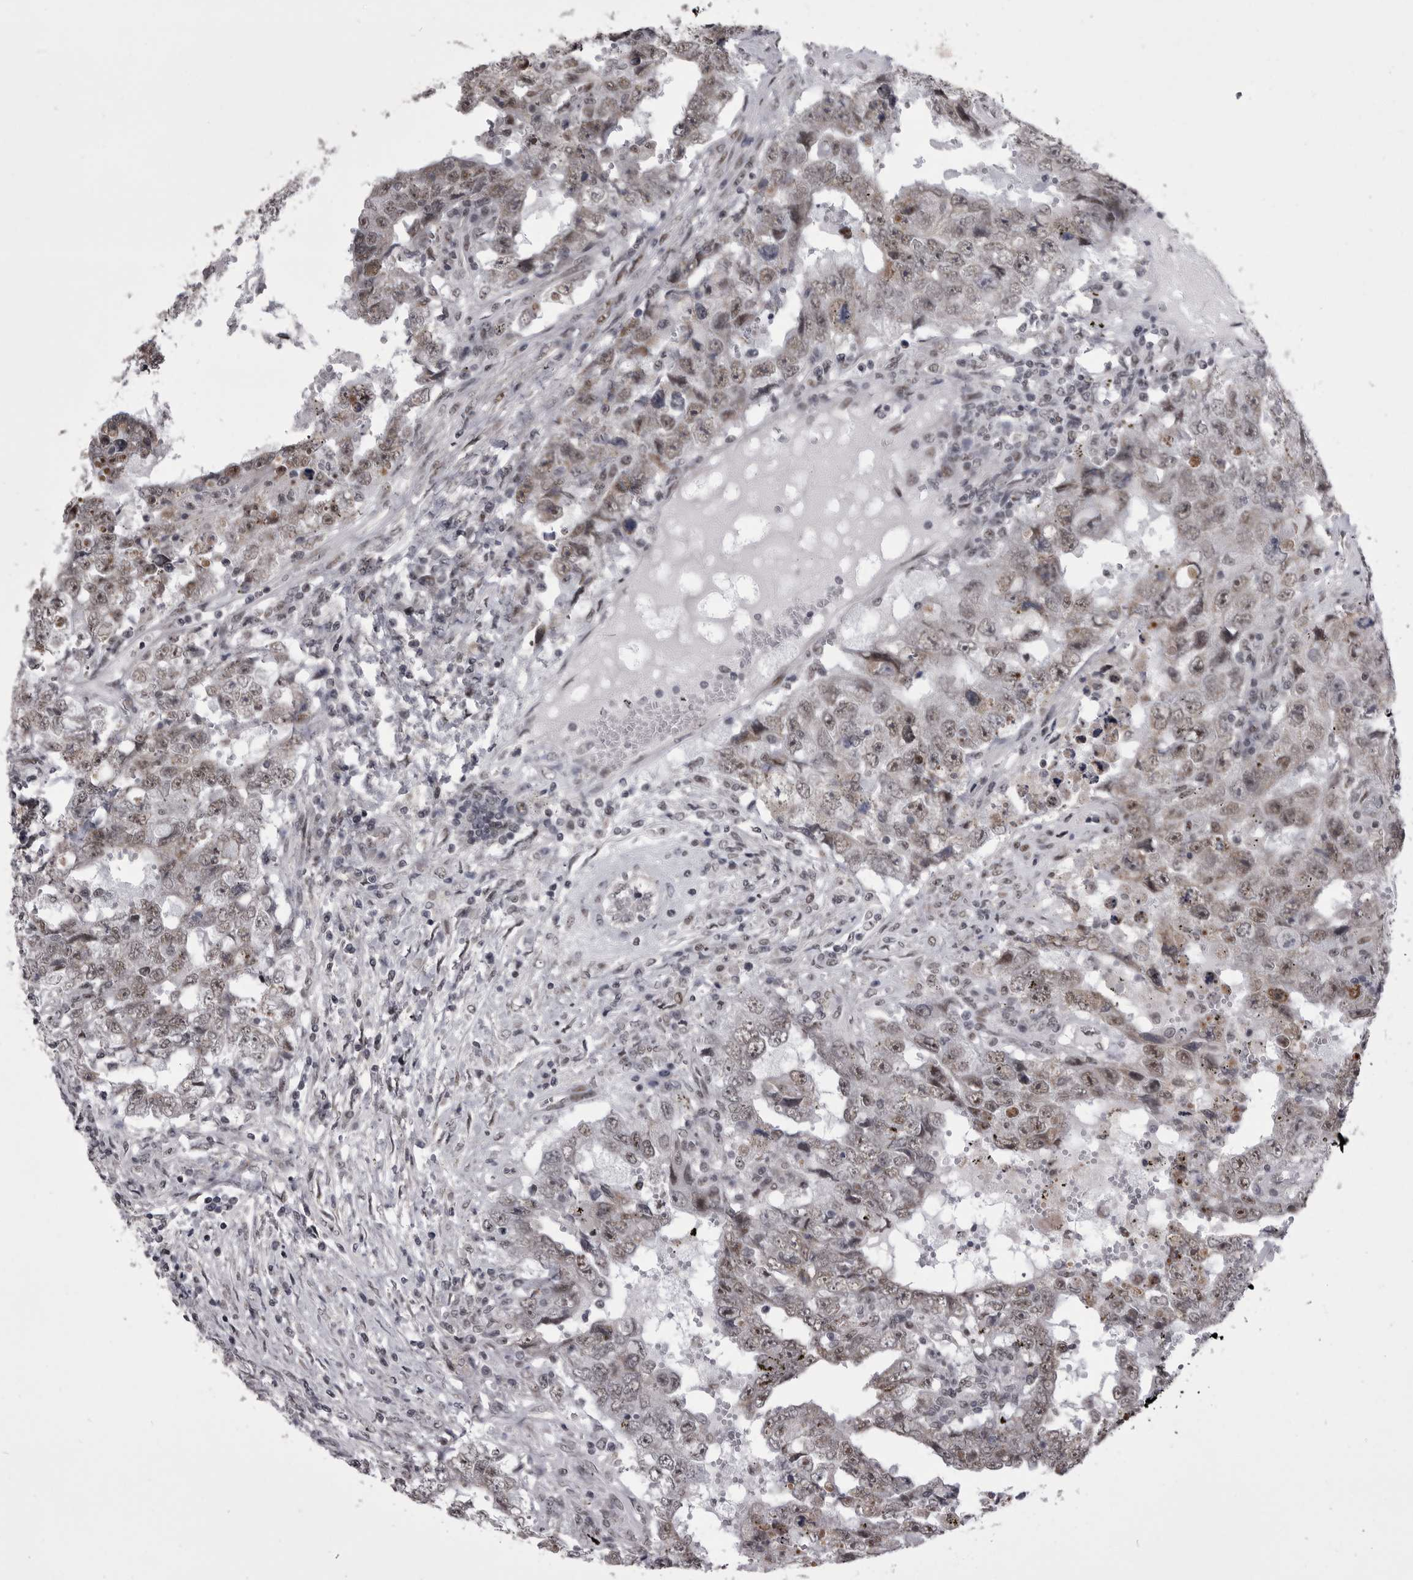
{"staining": {"intensity": "weak", "quantity": "25%-75%", "location": "nuclear"}, "tissue": "testis cancer", "cell_type": "Tumor cells", "image_type": "cancer", "snomed": [{"axis": "morphology", "description": "Carcinoma, Embryonal, NOS"}, {"axis": "topography", "description": "Testis"}], "caption": "Immunohistochemistry (IHC) image of neoplastic tissue: human testis cancer (embryonal carcinoma) stained using immunohistochemistry exhibits low levels of weak protein expression localized specifically in the nuclear of tumor cells, appearing as a nuclear brown color.", "gene": "PRPF3", "patient": {"sex": "male", "age": 26}}